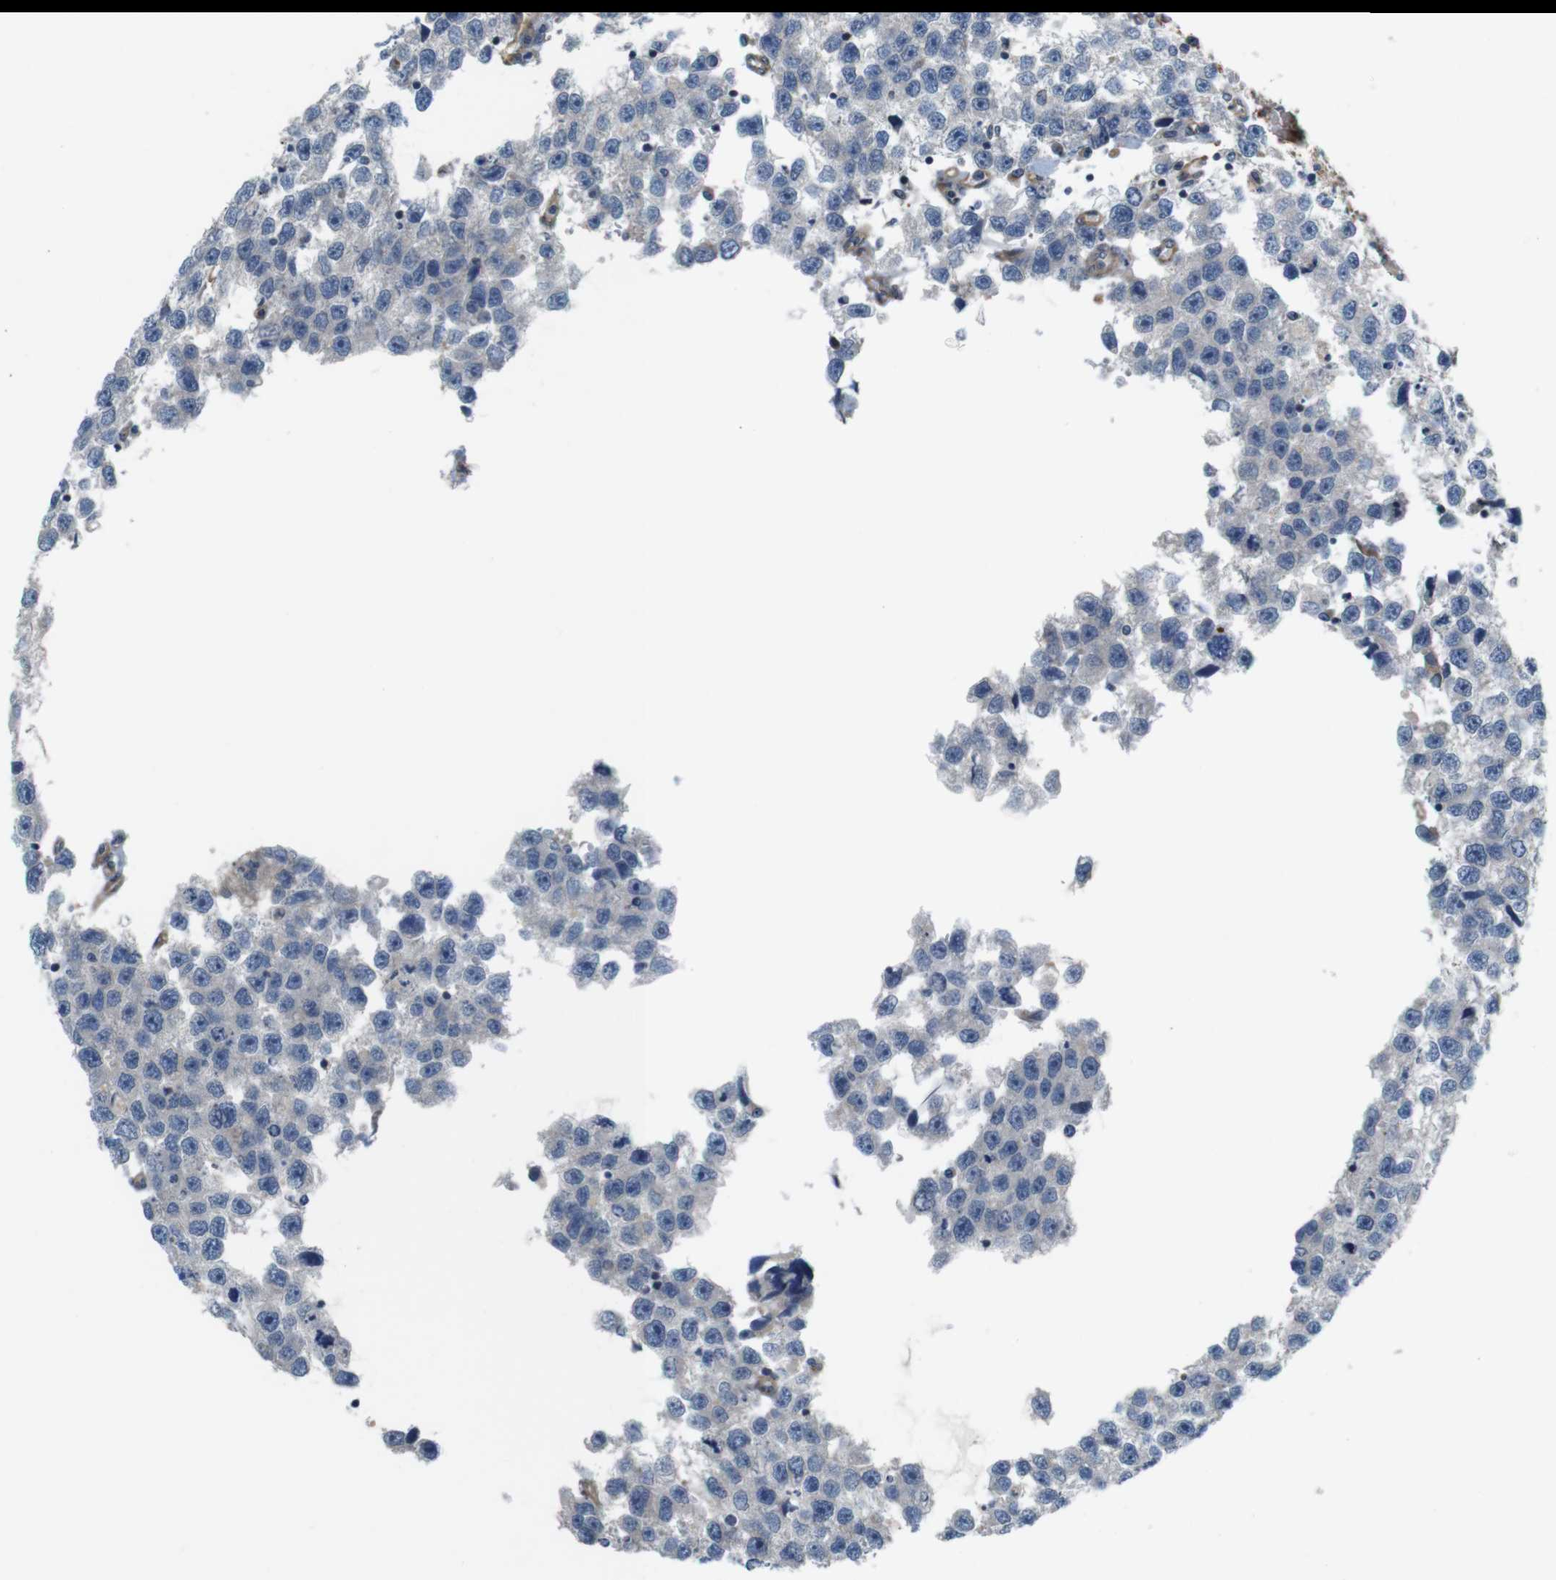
{"staining": {"intensity": "negative", "quantity": "none", "location": "none"}, "tissue": "testis cancer", "cell_type": "Tumor cells", "image_type": "cancer", "snomed": [{"axis": "morphology", "description": "Seminoma, NOS"}, {"axis": "topography", "description": "Testis"}], "caption": "This is an IHC histopathology image of testis seminoma. There is no expression in tumor cells.", "gene": "BVES", "patient": {"sex": "male", "age": 33}}